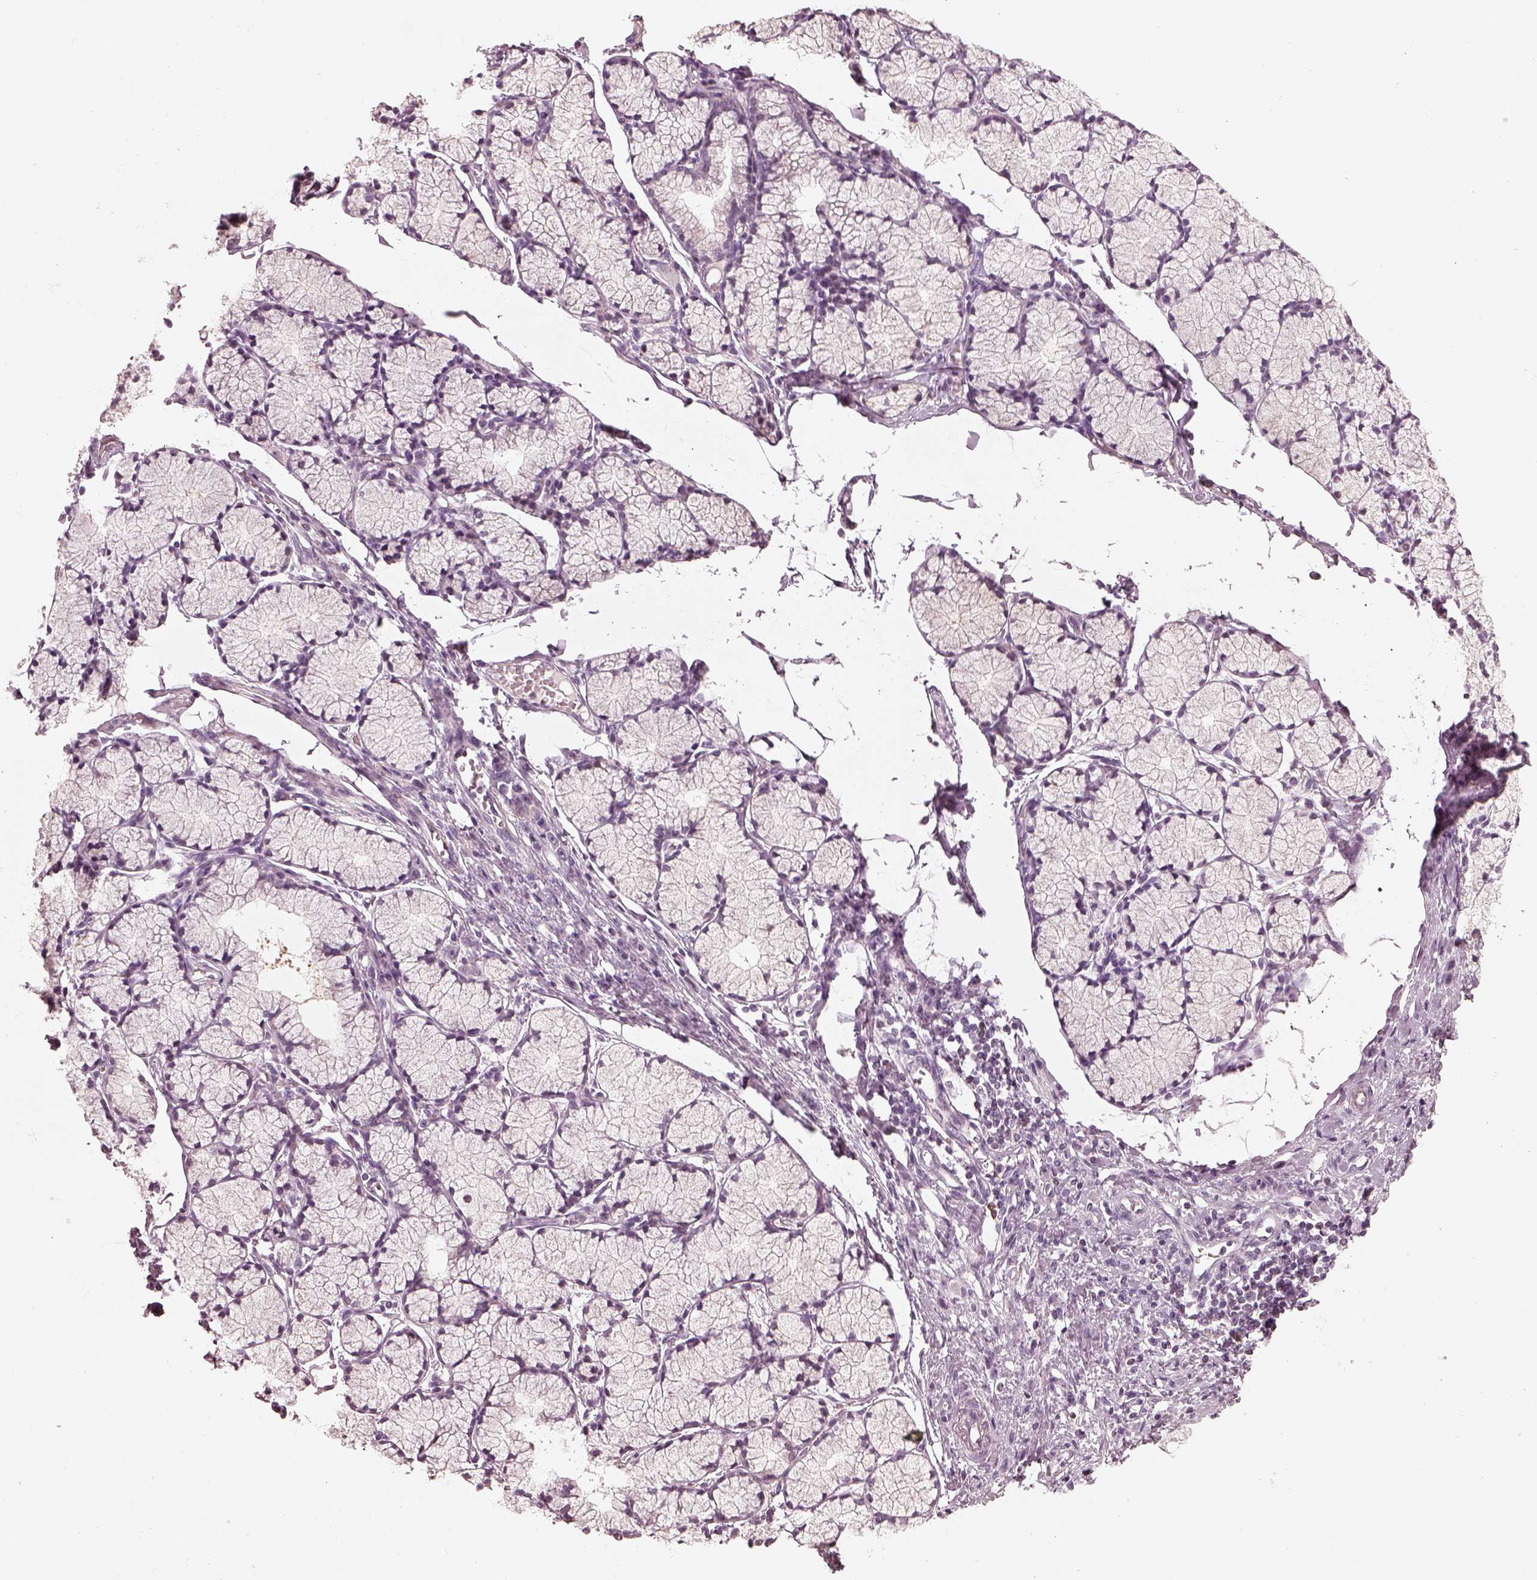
{"staining": {"intensity": "negative", "quantity": "none", "location": "none"}, "tissue": "stomach cancer", "cell_type": "Tumor cells", "image_type": "cancer", "snomed": [{"axis": "morphology", "description": "Adenocarcinoma, NOS"}, {"axis": "topography", "description": "Stomach"}], "caption": "There is no significant staining in tumor cells of stomach adenocarcinoma. The staining is performed using DAB brown chromogen with nuclei counter-stained in using hematoxylin.", "gene": "EGR4", "patient": {"sex": "male", "age": 47}}